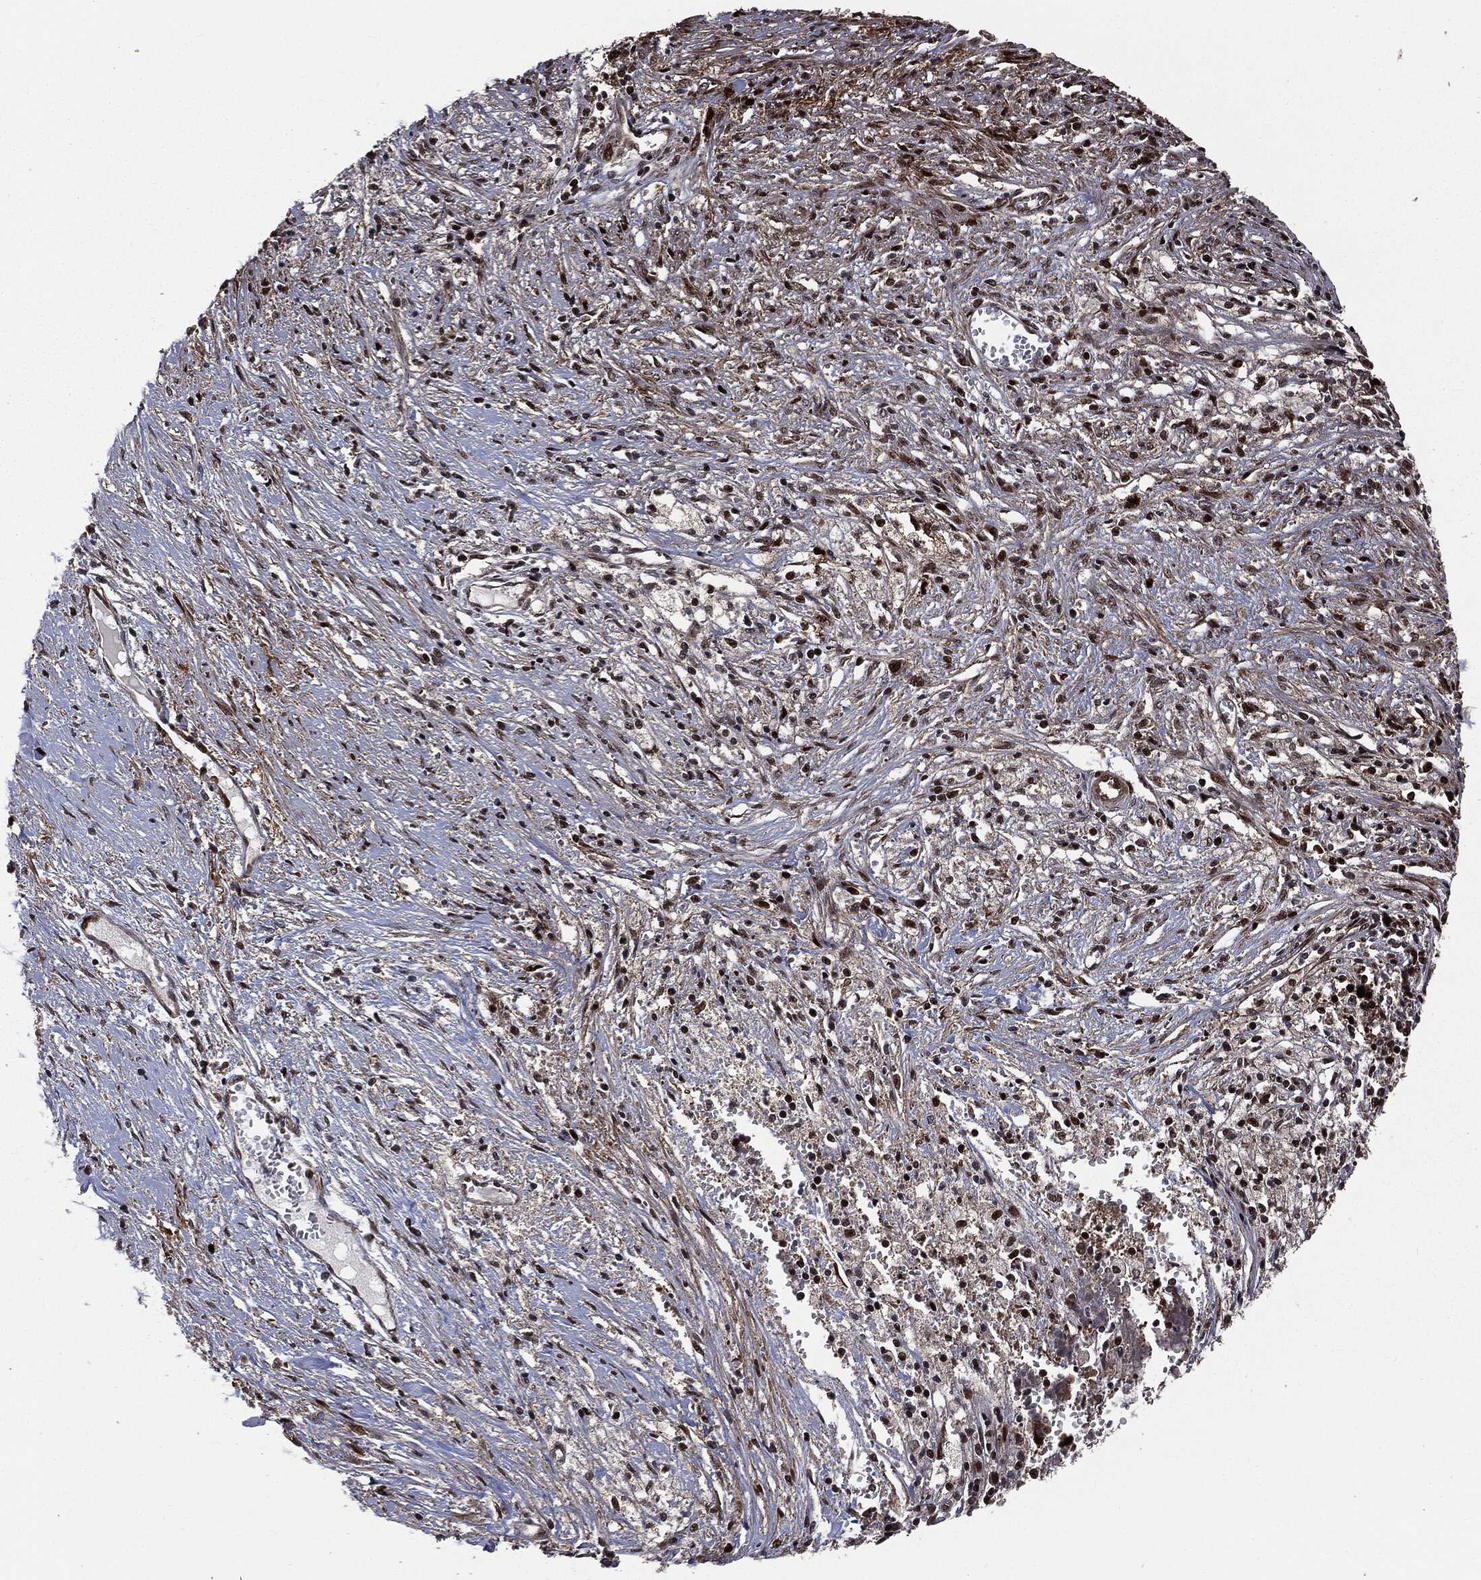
{"staining": {"intensity": "weak", "quantity": ">75%", "location": "cytoplasmic/membranous,nuclear"}, "tissue": "ovarian cancer", "cell_type": "Tumor cells", "image_type": "cancer", "snomed": [{"axis": "morphology", "description": "Carcinoma, endometroid"}, {"axis": "topography", "description": "Ovary"}], "caption": "Ovarian cancer stained with IHC reveals weak cytoplasmic/membranous and nuclear staining in about >75% of tumor cells. (DAB (3,3'-diaminobenzidine) IHC with brightfield microscopy, high magnification).", "gene": "SMAD4", "patient": {"sex": "female", "age": 42}}